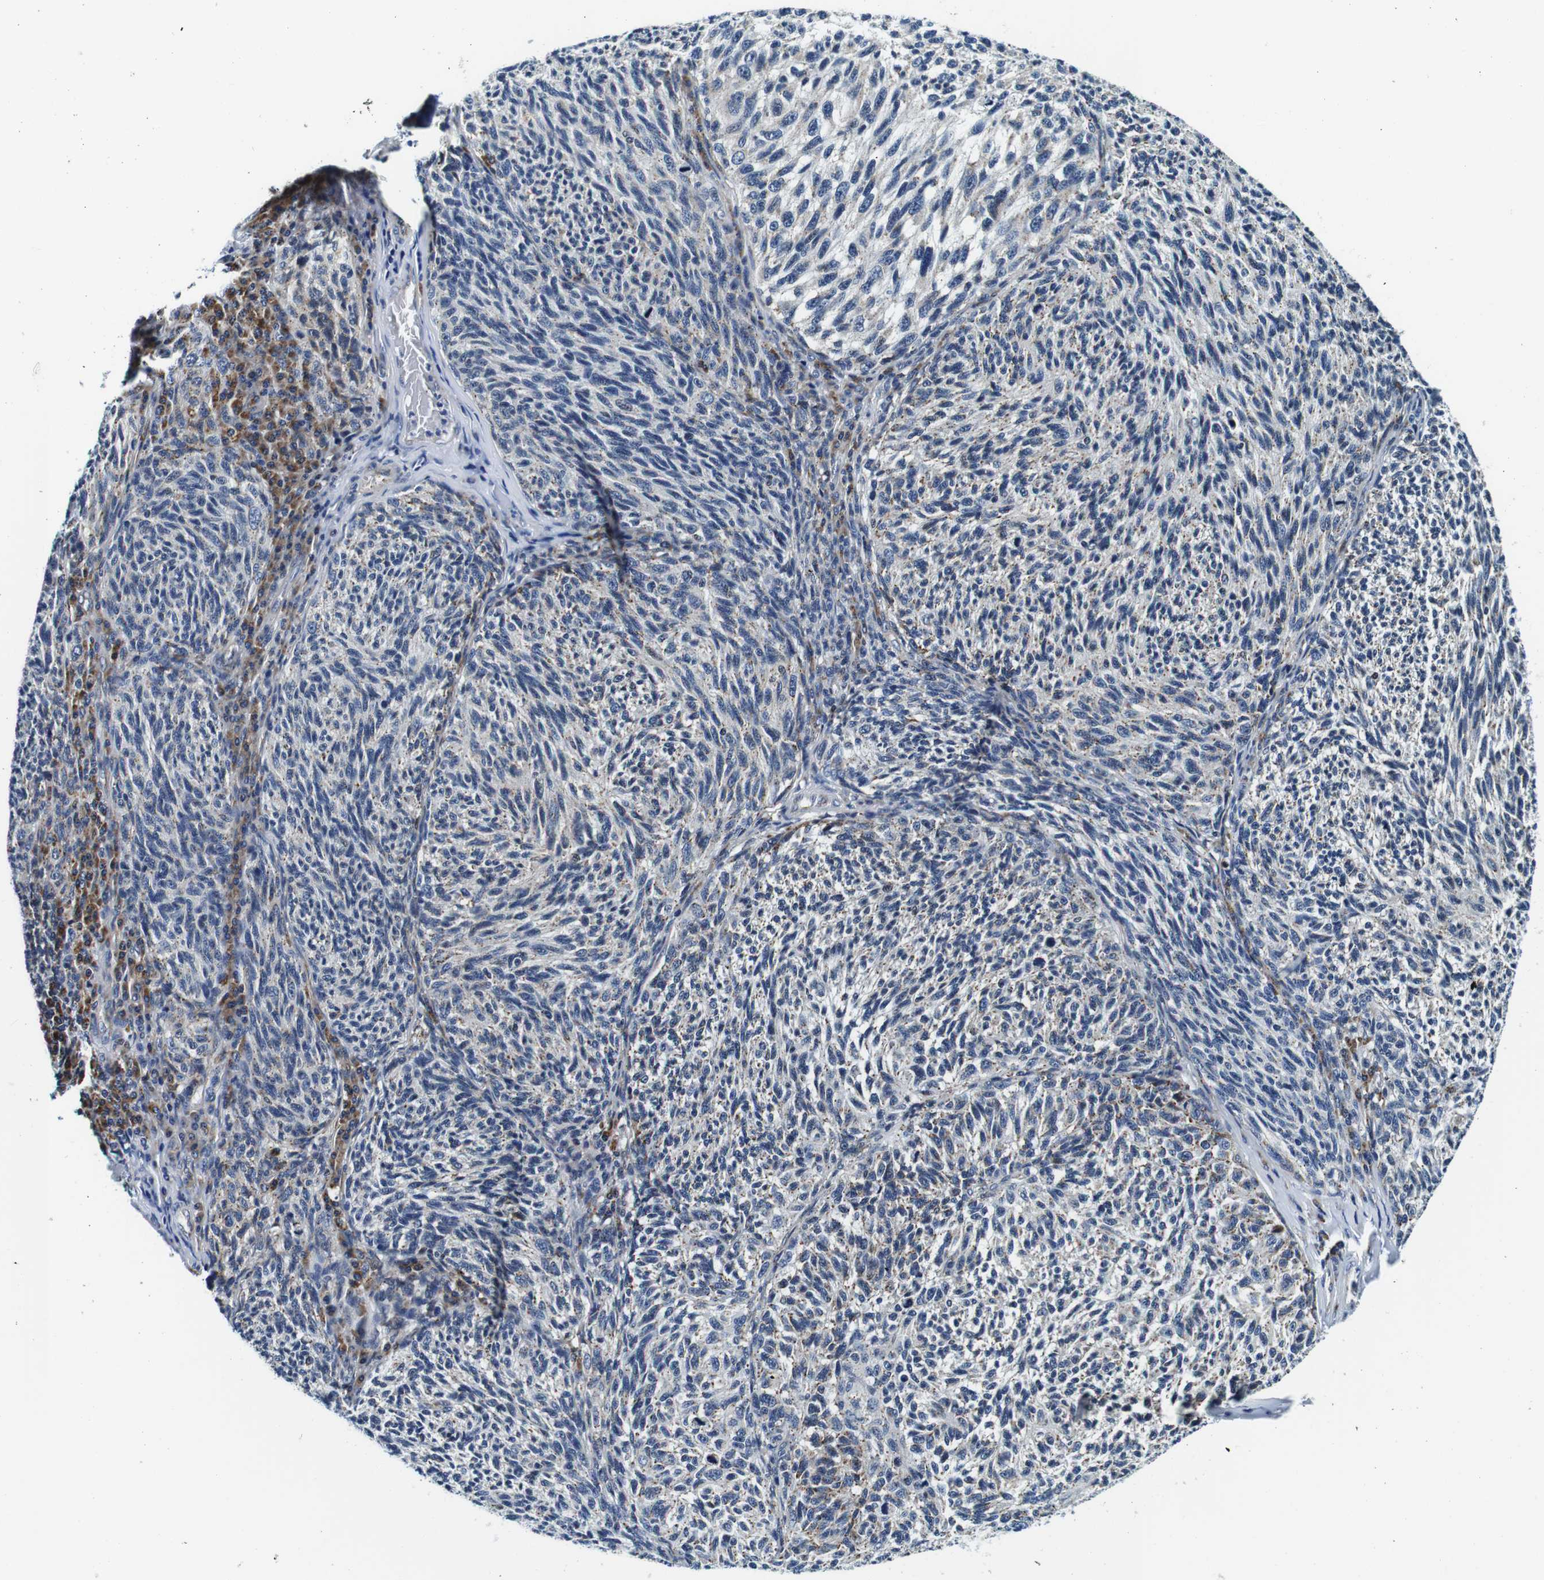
{"staining": {"intensity": "moderate", "quantity": "<25%", "location": "cytoplasmic/membranous"}, "tissue": "melanoma", "cell_type": "Tumor cells", "image_type": "cancer", "snomed": [{"axis": "morphology", "description": "Malignant melanoma, NOS"}, {"axis": "topography", "description": "Skin"}], "caption": "A high-resolution micrograph shows IHC staining of melanoma, which exhibits moderate cytoplasmic/membranous staining in about <25% of tumor cells.", "gene": "FAR2", "patient": {"sex": "female", "age": 73}}